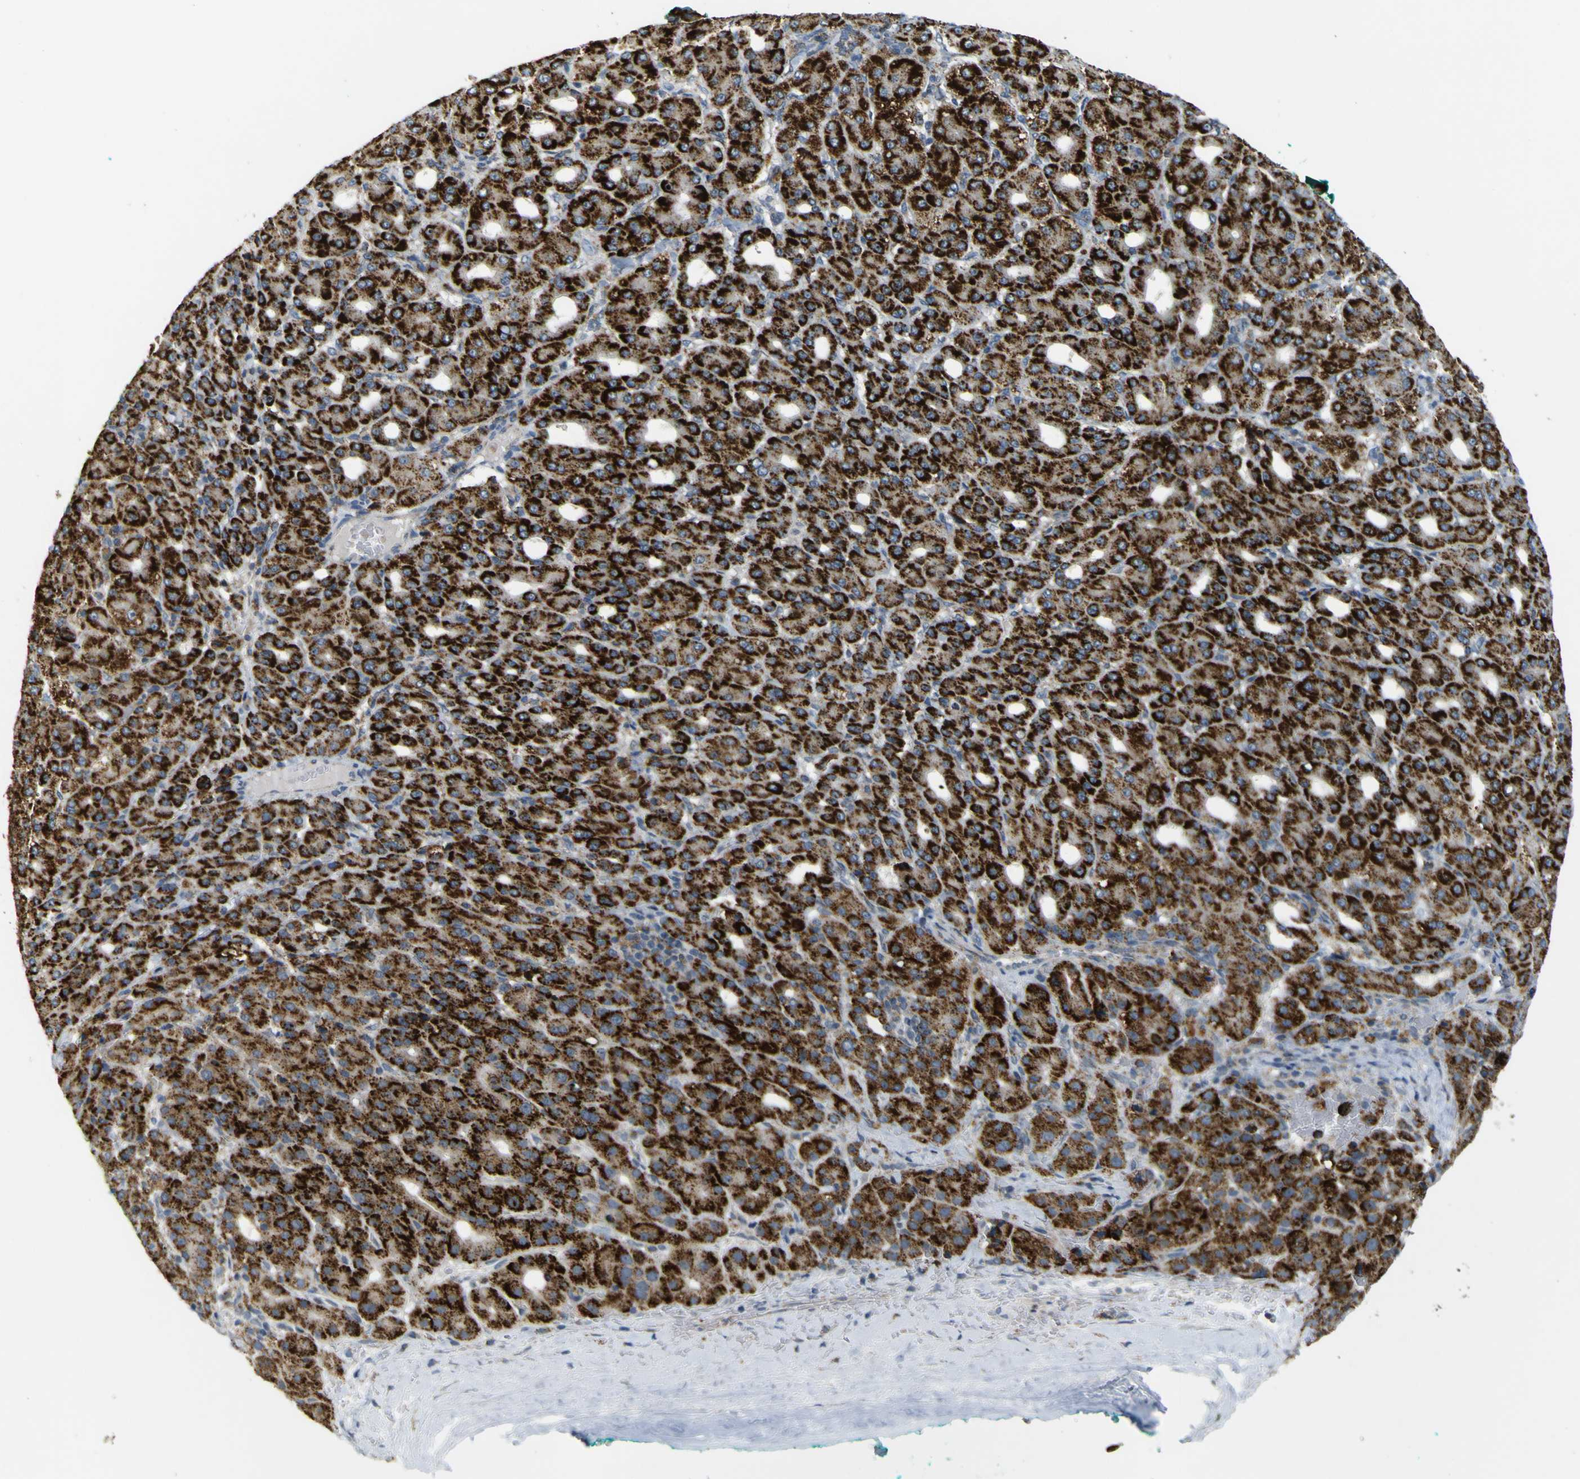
{"staining": {"intensity": "strong", "quantity": ">75%", "location": "cytoplasmic/membranous"}, "tissue": "liver cancer", "cell_type": "Tumor cells", "image_type": "cancer", "snomed": [{"axis": "morphology", "description": "Carcinoma, Hepatocellular, NOS"}, {"axis": "topography", "description": "Liver"}], "caption": "Immunohistochemistry (DAB (3,3'-diaminobenzidine)) staining of hepatocellular carcinoma (liver) reveals strong cytoplasmic/membranous protein expression in approximately >75% of tumor cells. (brown staining indicates protein expression, while blue staining denotes nuclei).", "gene": "ACBD5", "patient": {"sex": "male", "age": 65}}